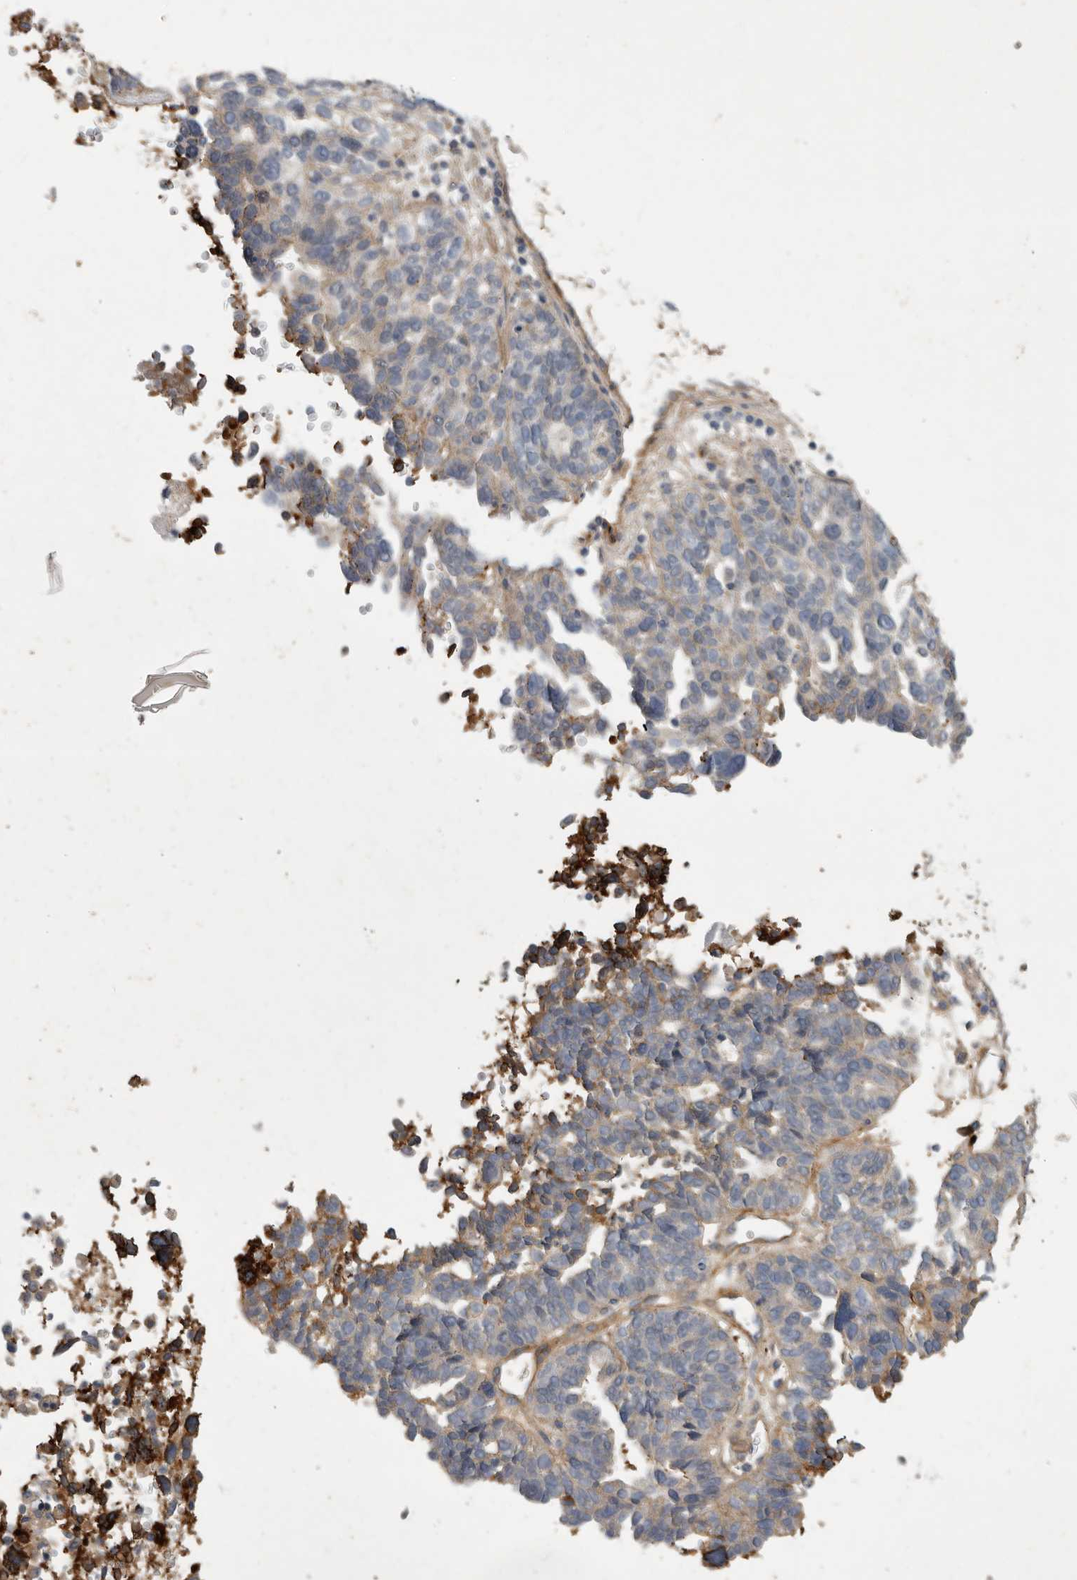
{"staining": {"intensity": "negative", "quantity": "none", "location": "none"}, "tissue": "ovarian cancer", "cell_type": "Tumor cells", "image_type": "cancer", "snomed": [{"axis": "morphology", "description": "Cystadenocarcinoma, serous, NOS"}, {"axis": "topography", "description": "Ovary"}], "caption": "A photomicrograph of human ovarian serous cystadenocarcinoma is negative for staining in tumor cells. (DAB immunohistochemistry visualized using brightfield microscopy, high magnification).", "gene": "MLPH", "patient": {"sex": "female", "age": 59}}